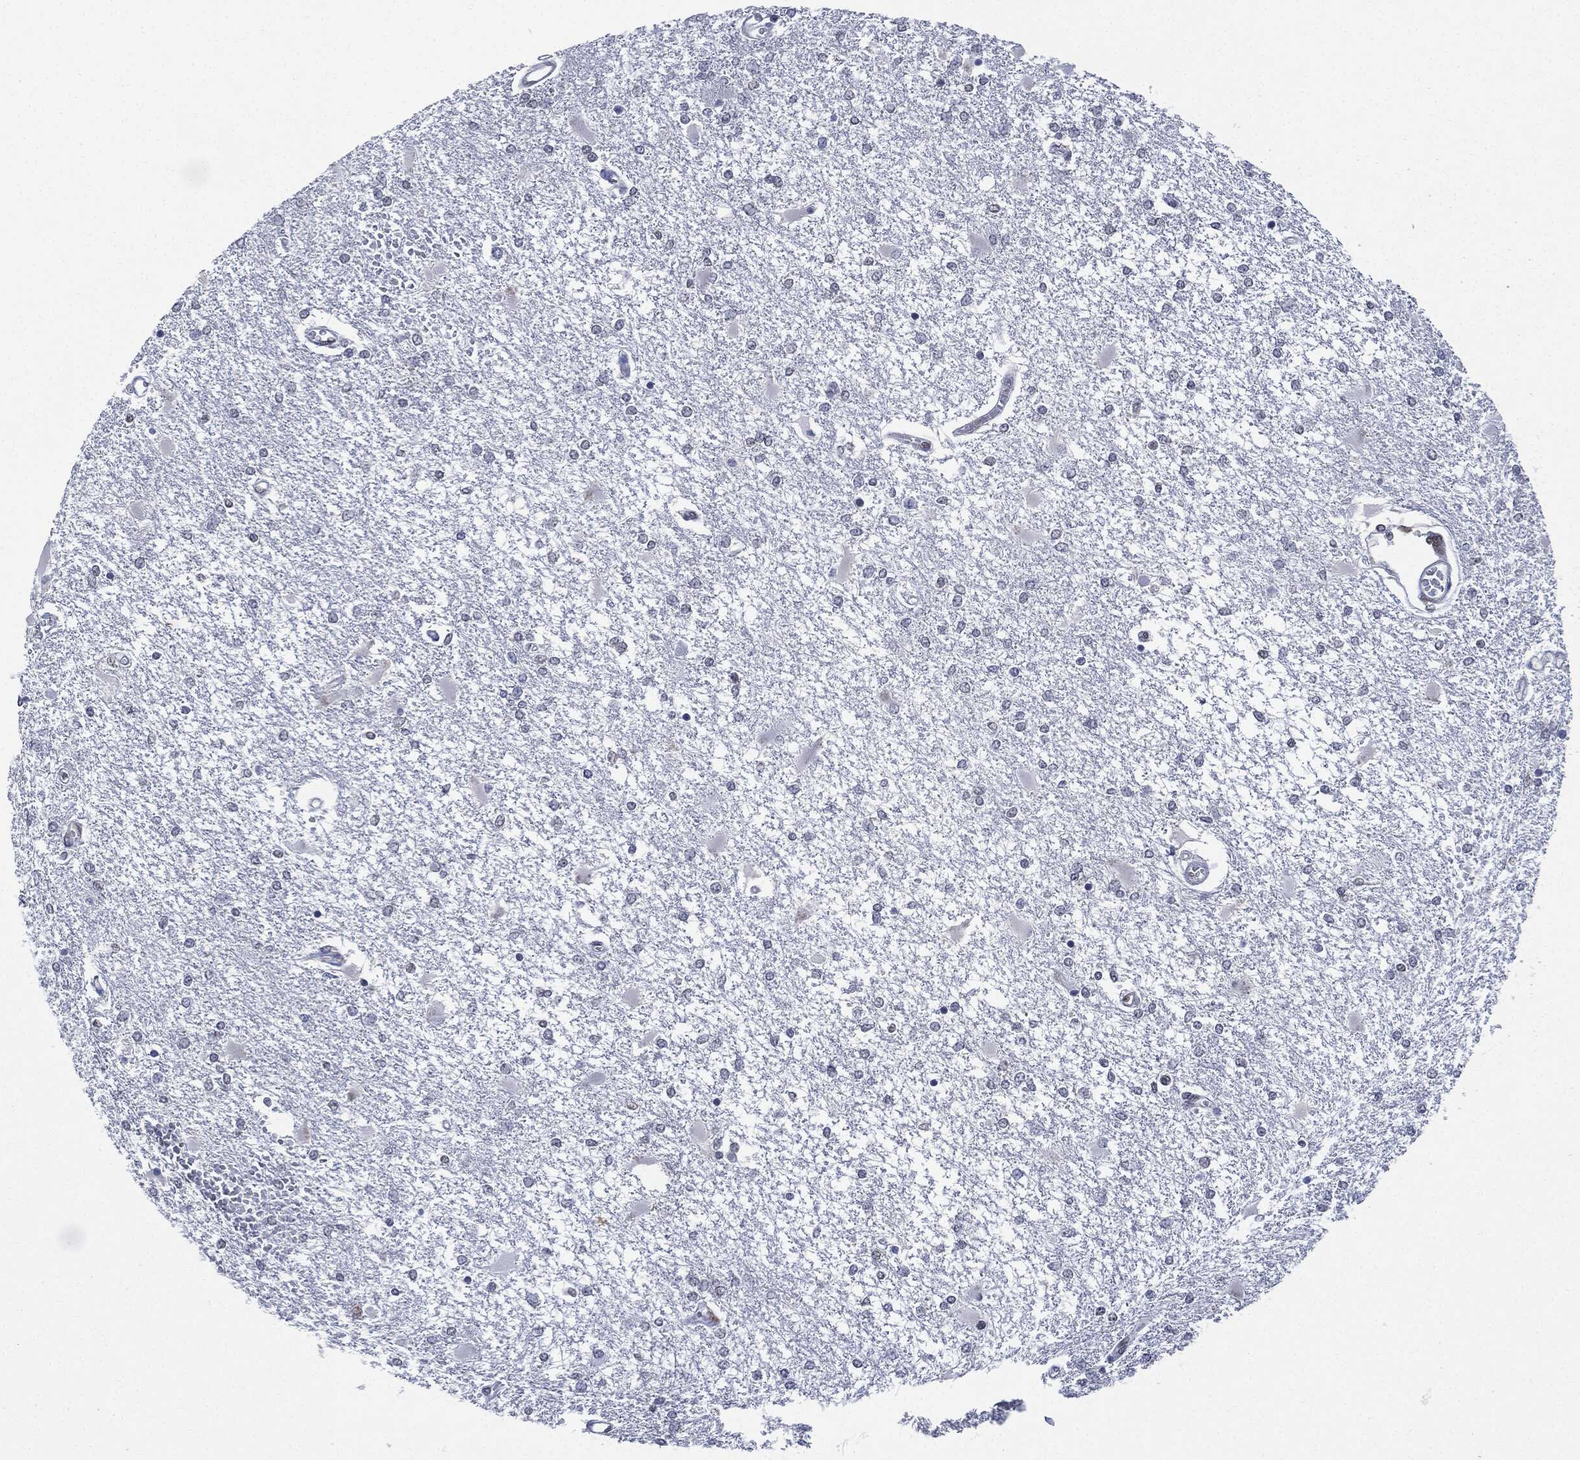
{"staining": {"intensity": "negative", "quantity": "none", "location": "none"}, "tissue": "glioma", "cell_type": "Tumor cells", "image_type": "cancer", "snomed": [{"axis": "morphology", "description": "Glioma, malignant, High grade"}, {"axis": "topography", "description": "Cerebral cortex"}], "caption": "Immunohistochemistry (IHC) of human high-grade glioma (malignant) reveals no positivity in tumor cells.", "gene": "PCNA", "patient": {"sex": "male", "age": 79}}